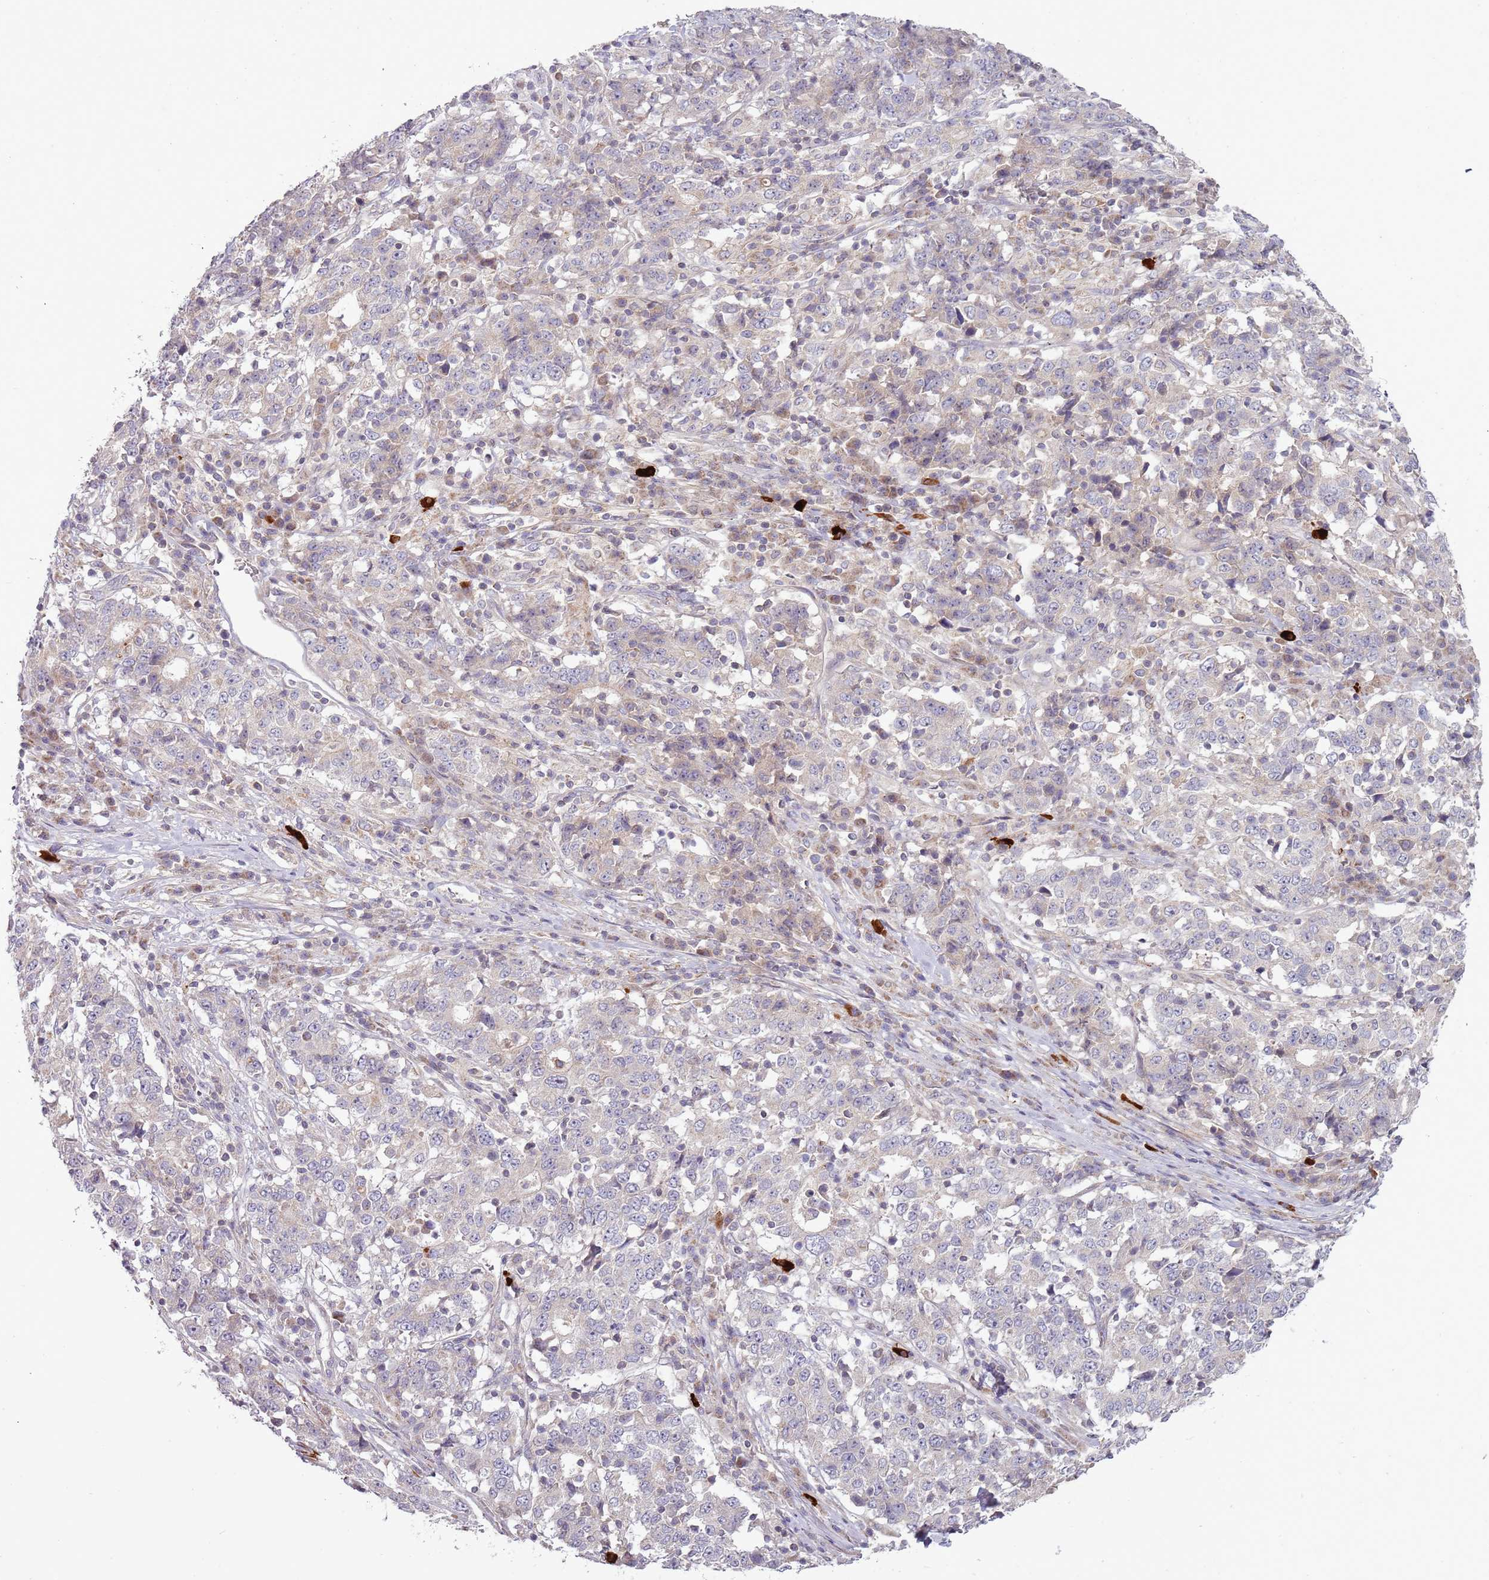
{"staining": {"intensity": "negative", "quantity": "none", "location": "none"}, "tissue": "stomach cancer", "cell_type": "Tumor cells", "image_type": "cancer", "snomed": [{"axis": "morphology", "description": "Adenocarcinoma, NOS"}, {"axis": "topography", "description": "Stomach"}], "caption": "Adenocarcinoma (stomach) was stained to show a protein in brown. There is no significant positivity in tumor cells. Nuclei are stained in blue.", "gene": "DTD2", "patient": {"sex": "male", "age": 59}}